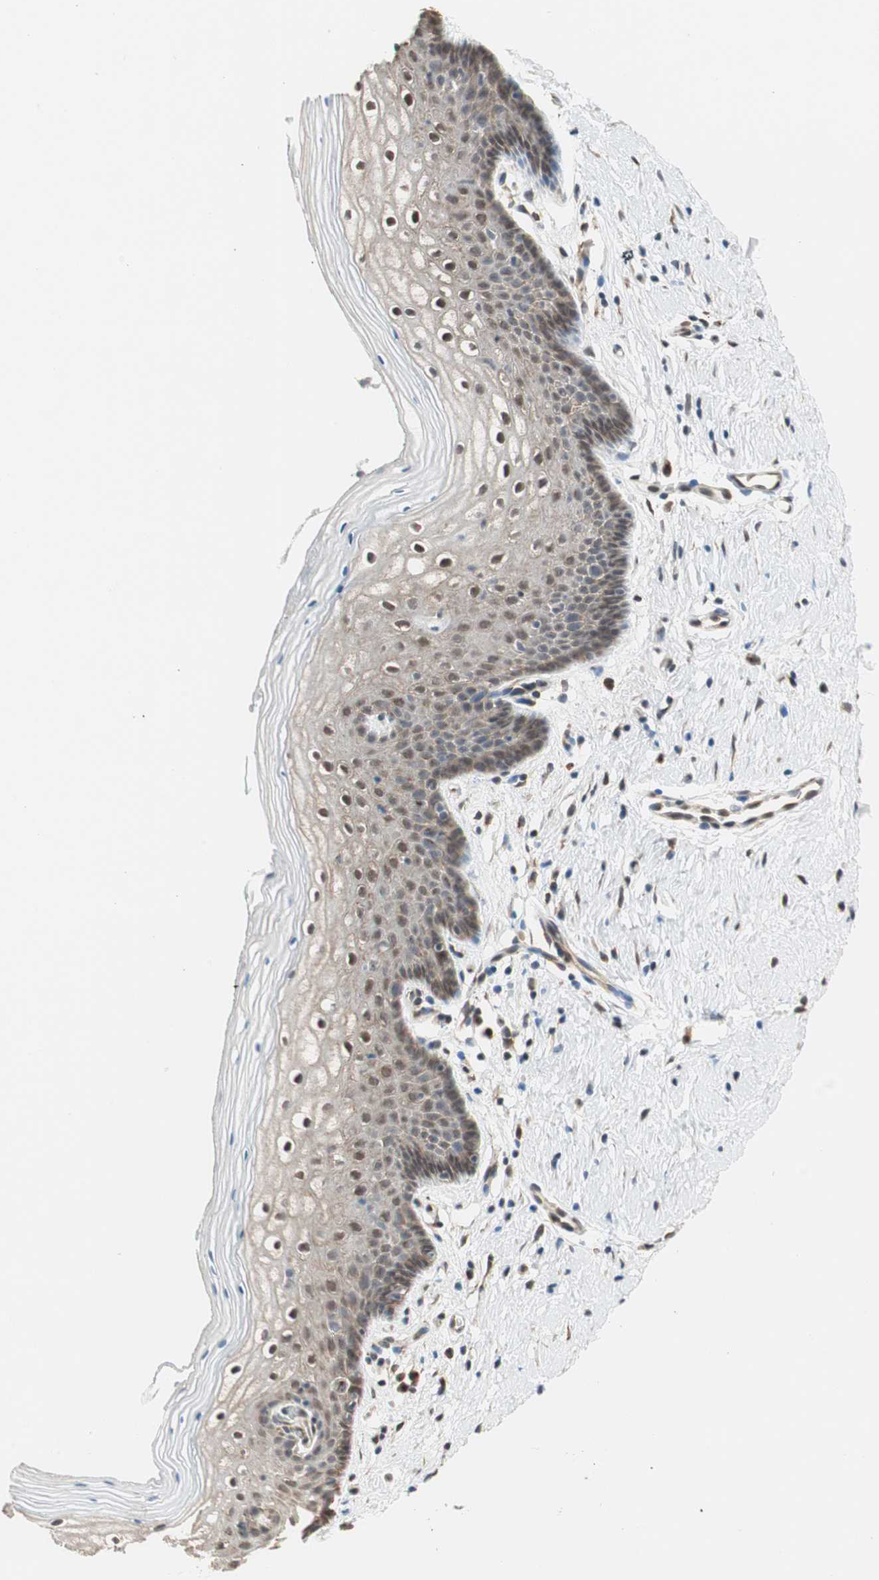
{"staining": {"intensity": "moderate", "quantity": ">75%", "location": "cytoplasmic/membranous,nuclear"}, "tissue": "vagina", "cell_type": "Squamous epithelial cells", "image_type": "normal", "snomed": [{"axis": "morphology", "description": "Normal tissue, NOS"}, {"axis": "topography", "description": "Vagina"}], "caption": "Approximately >75% of squamous epithelial cells in normal human vagina exhibit moderate cytoplasmic/membranous,nuclear protein staining as visualized by brown immunohistochemical staining.", "gene": "ZBTB17", "patient": {"sex": "female", "age": 46}}